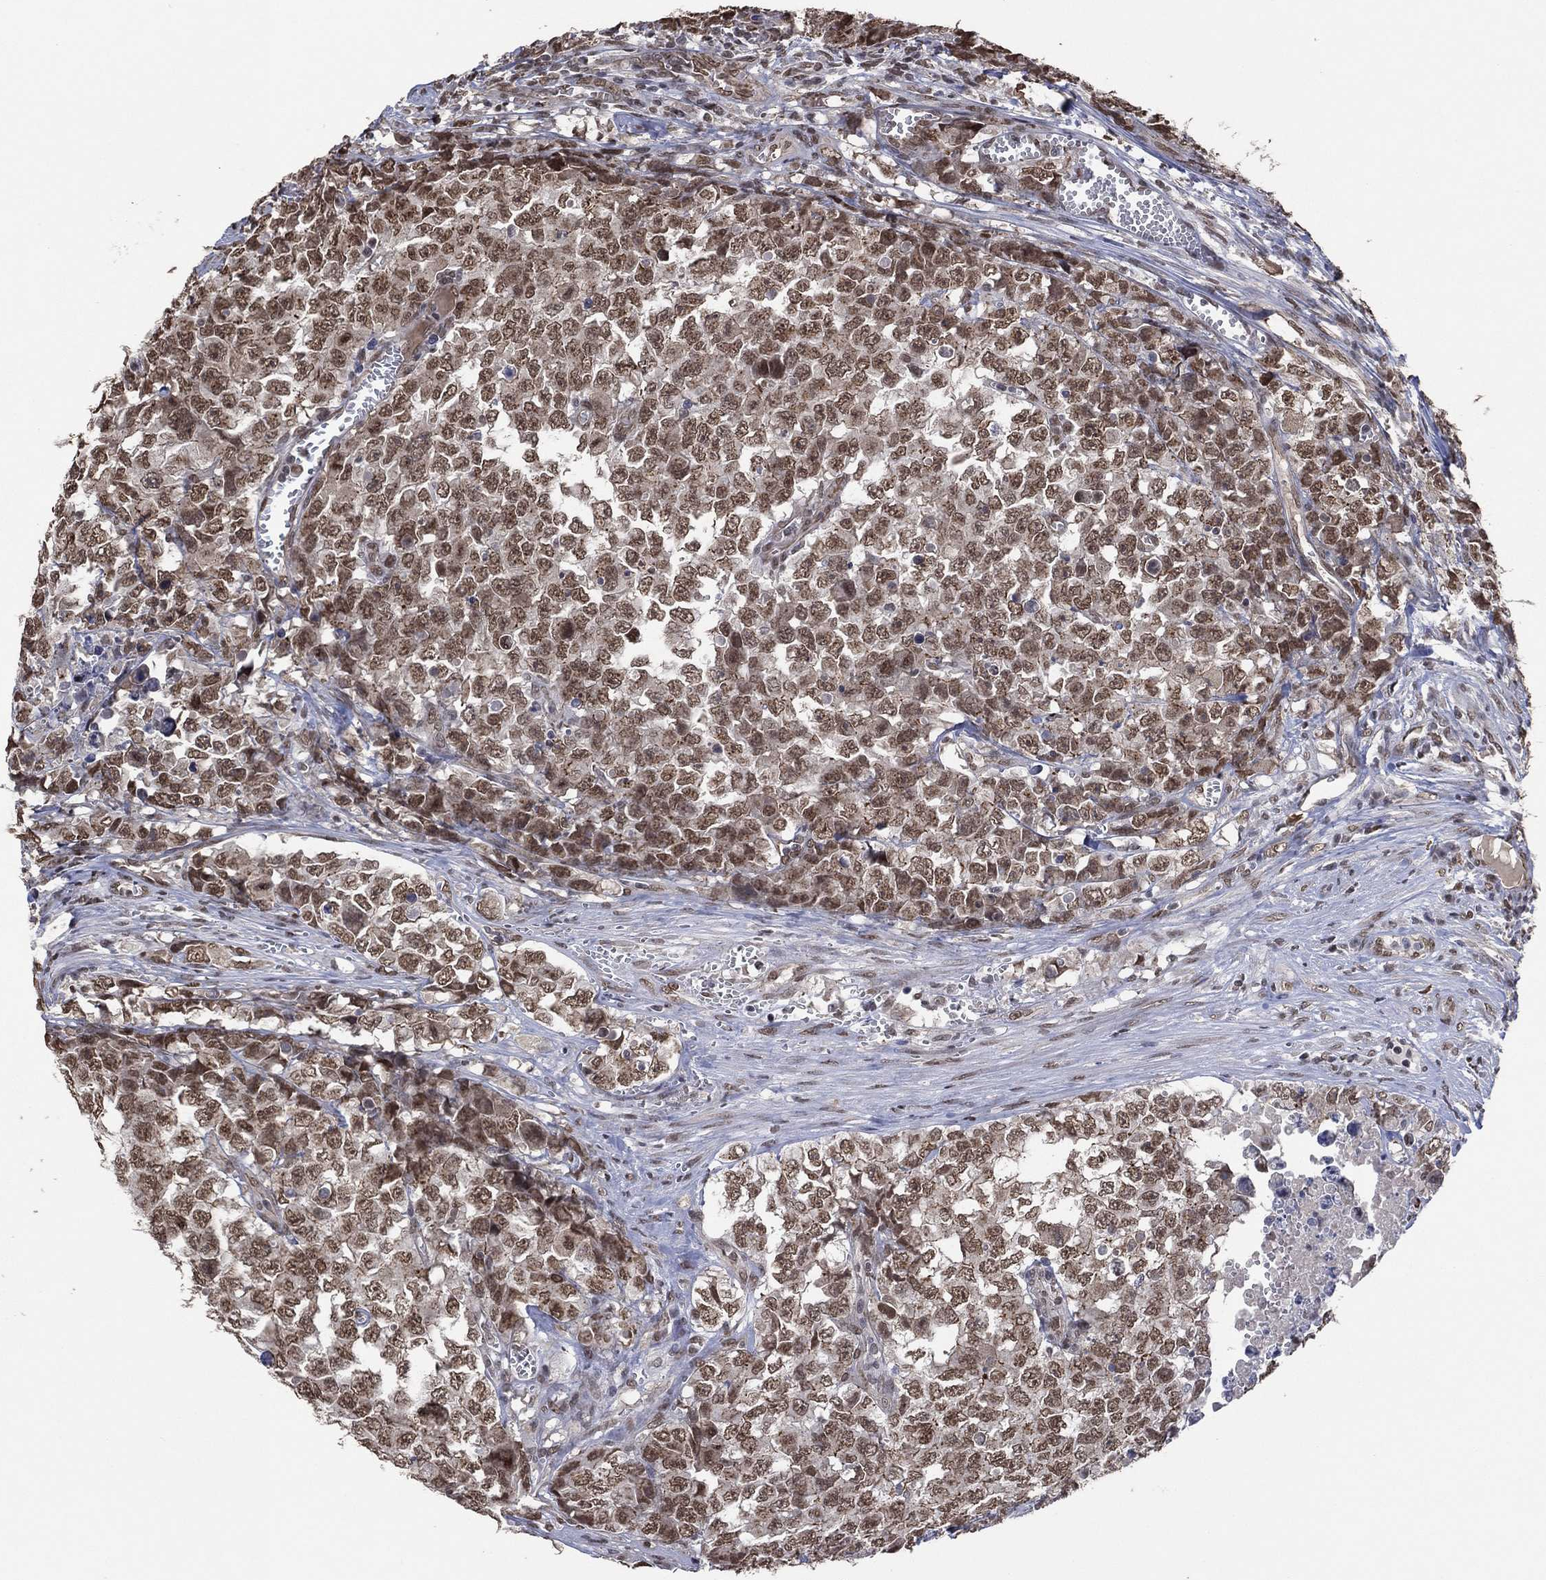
{"staining": {"intensity": "weak", "quantity": ">75%", "location": "nuclear"}, "tissue": "testis cancer", "cell_type": "Tumor cells", "image_type": "cancer", "snomed": [{"axis": "morphology", "description": "Carcinoma, Embryonal, NOS"}, {"axis": "topography", "description": "Testis"}], "caption": "Immunohistochemical staining of human testis cancer (embryonal carcinoma) shows low levels of weak nuclear positivity in about >75% of tumor cells.", "gene": "EHMT1", "patient": {"sex": "male", "age": 23}}